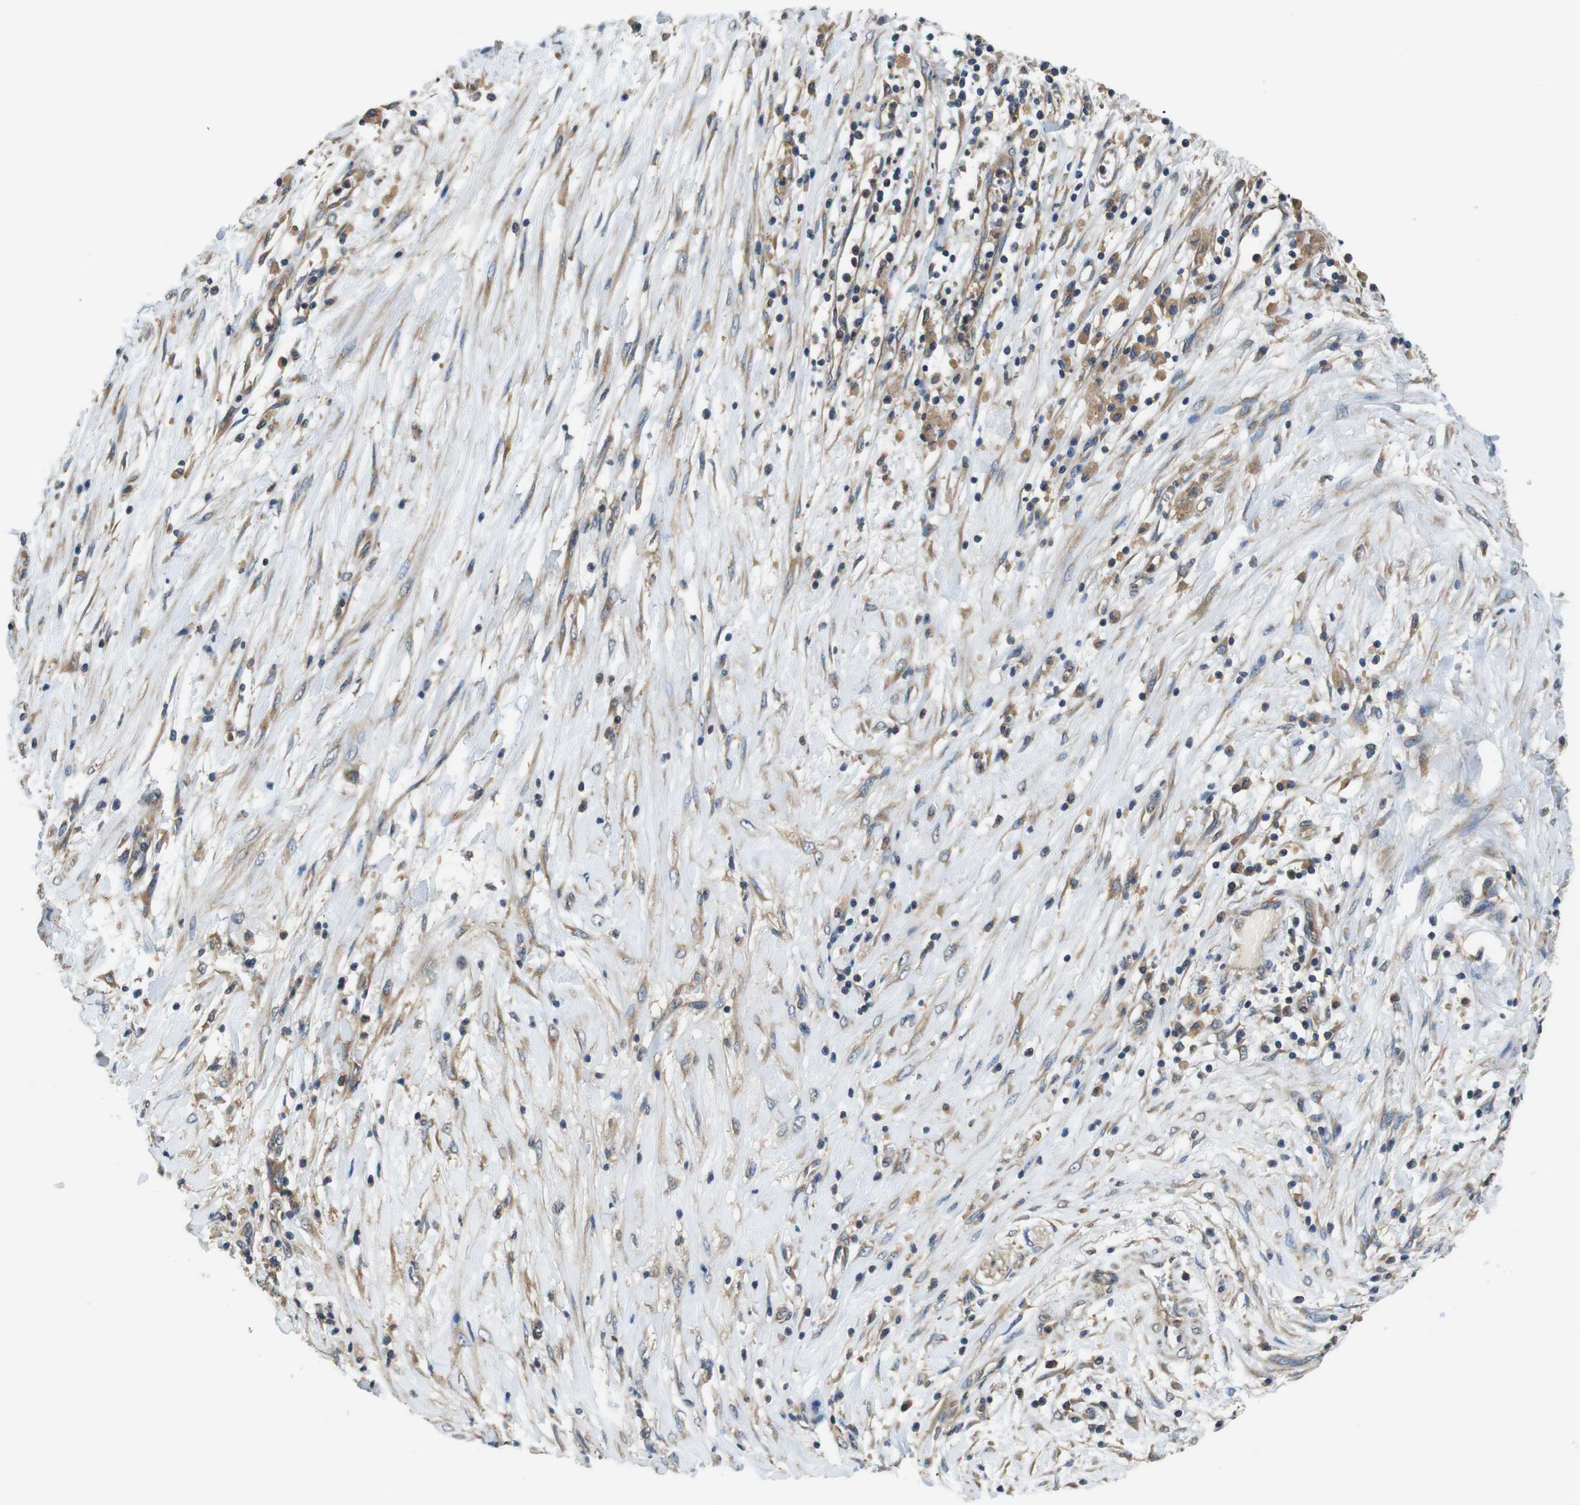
{"staining": {"intensity": "weak", "quantity": ">75%", "location": "cytoplasmic/membranous"}, "tissue": "pancreatic cancer", "cell_type": "Tumor cells", "image_type": "cancer", "snomed": [{"axis": "morphology", "description": "Adenocarcinoma, NOS"}, {"axis": "topography", "description": "Pancreas"}], "caption": "The image displays staining of pancreatic adenocarcinoma, revealing weak cytoplasmic/membranous protein staining (brown color) within tumor cells.", "gene": "DCTN1", "patient": {"sex": "female", "age": 75}}